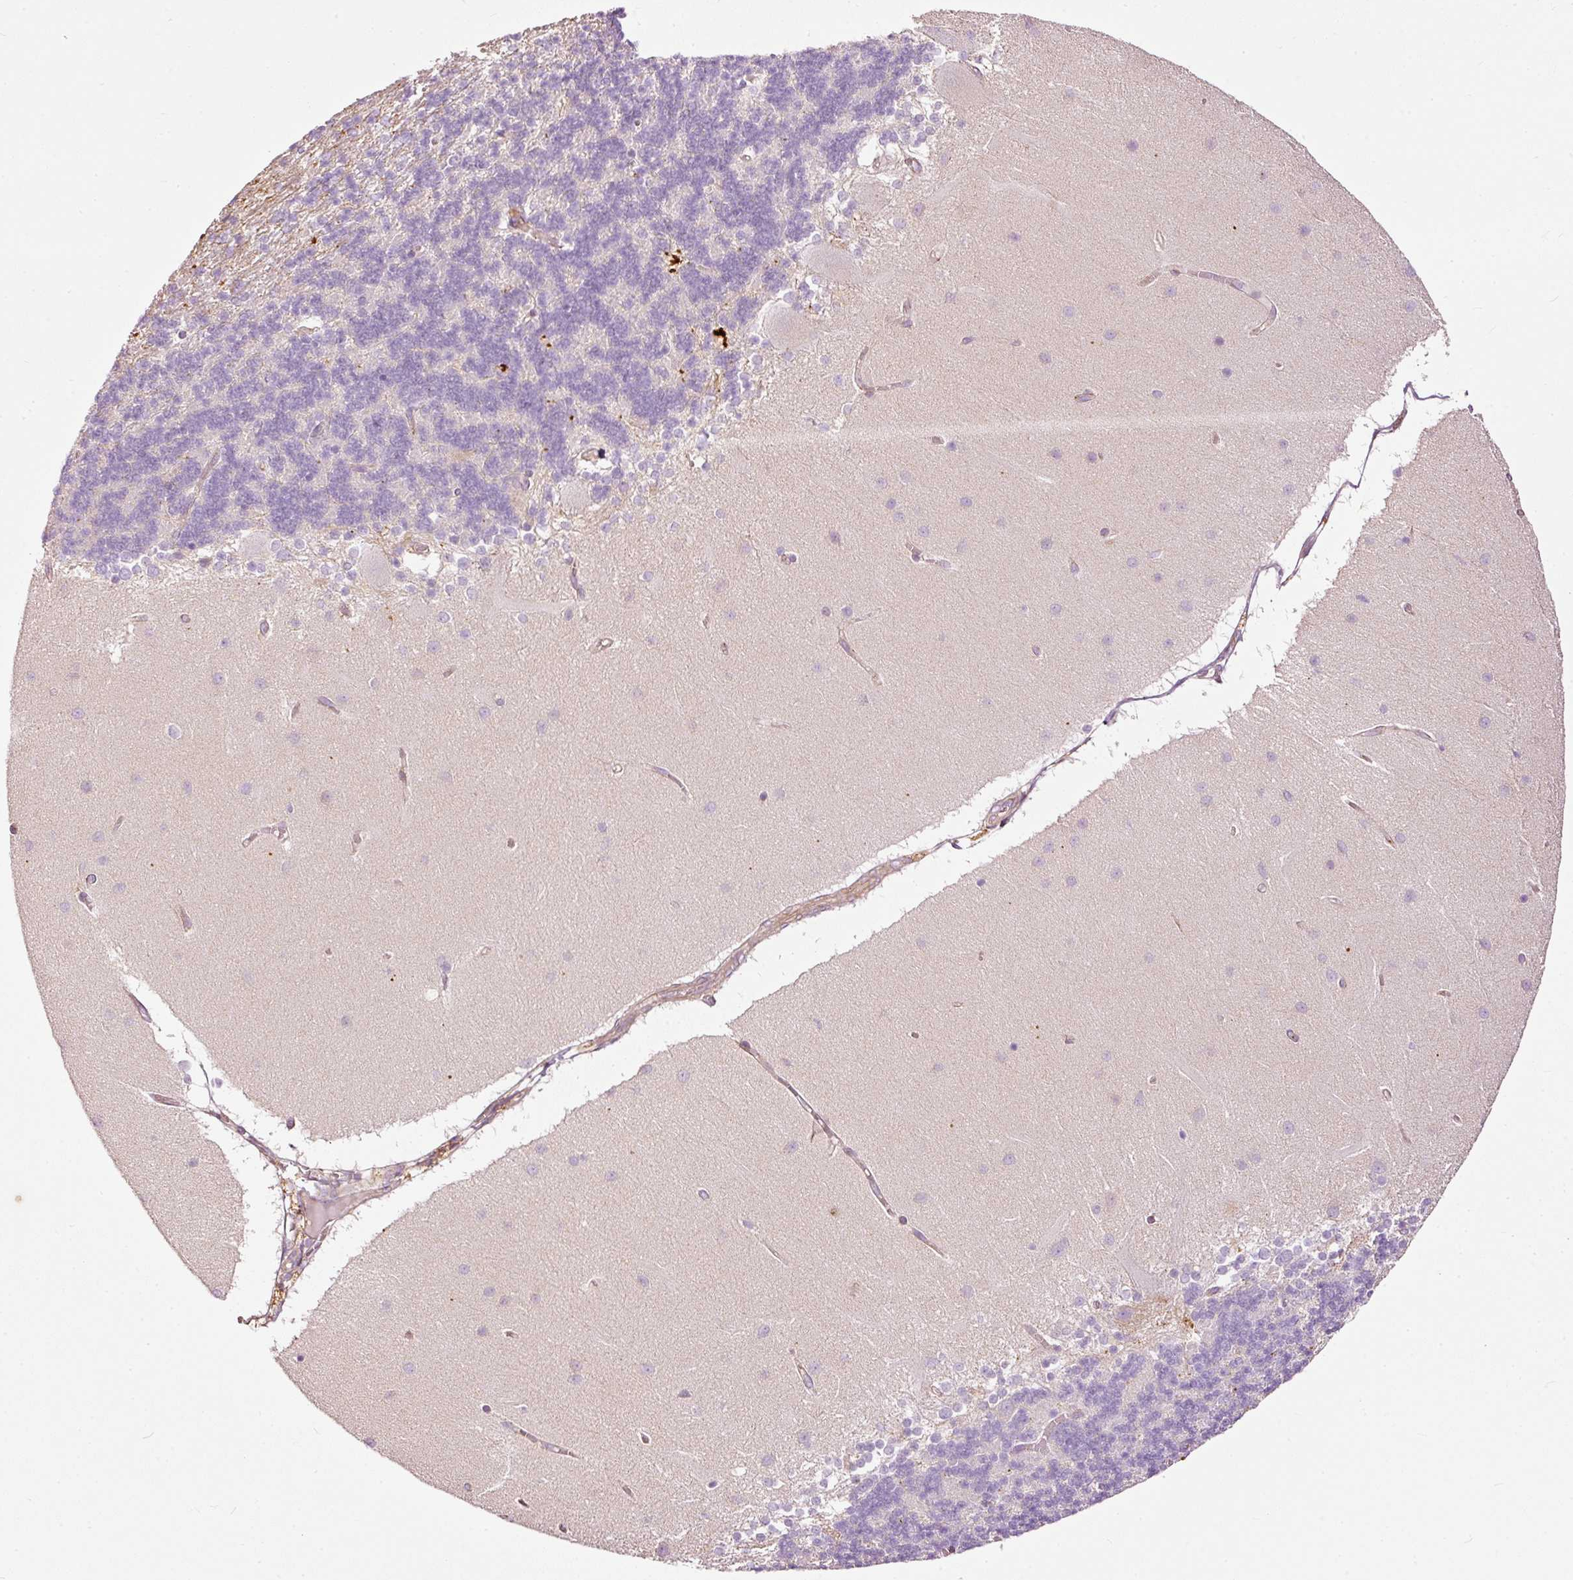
{"staining": {"intensity": "negative", "quantity": "none", "location": "none"}, "tissue": "cerebellum", "cell_type": "Cells in granular layer", "image_type": "normal", "snomed": [{"axis": "morphology", "description": "Normal tissue, NOS"}, {"axis": "topography", "description": "Cerebellum"}], "caption": "IHC of unremarkable cerebellum demonstrates no staining in cells in granular layer. (Brightfield microscopy of DAB immunohistochemistry (IHC) at high magnification).", "gene": "PAQR9", "patient": {"sex": "female", "age": 54}}